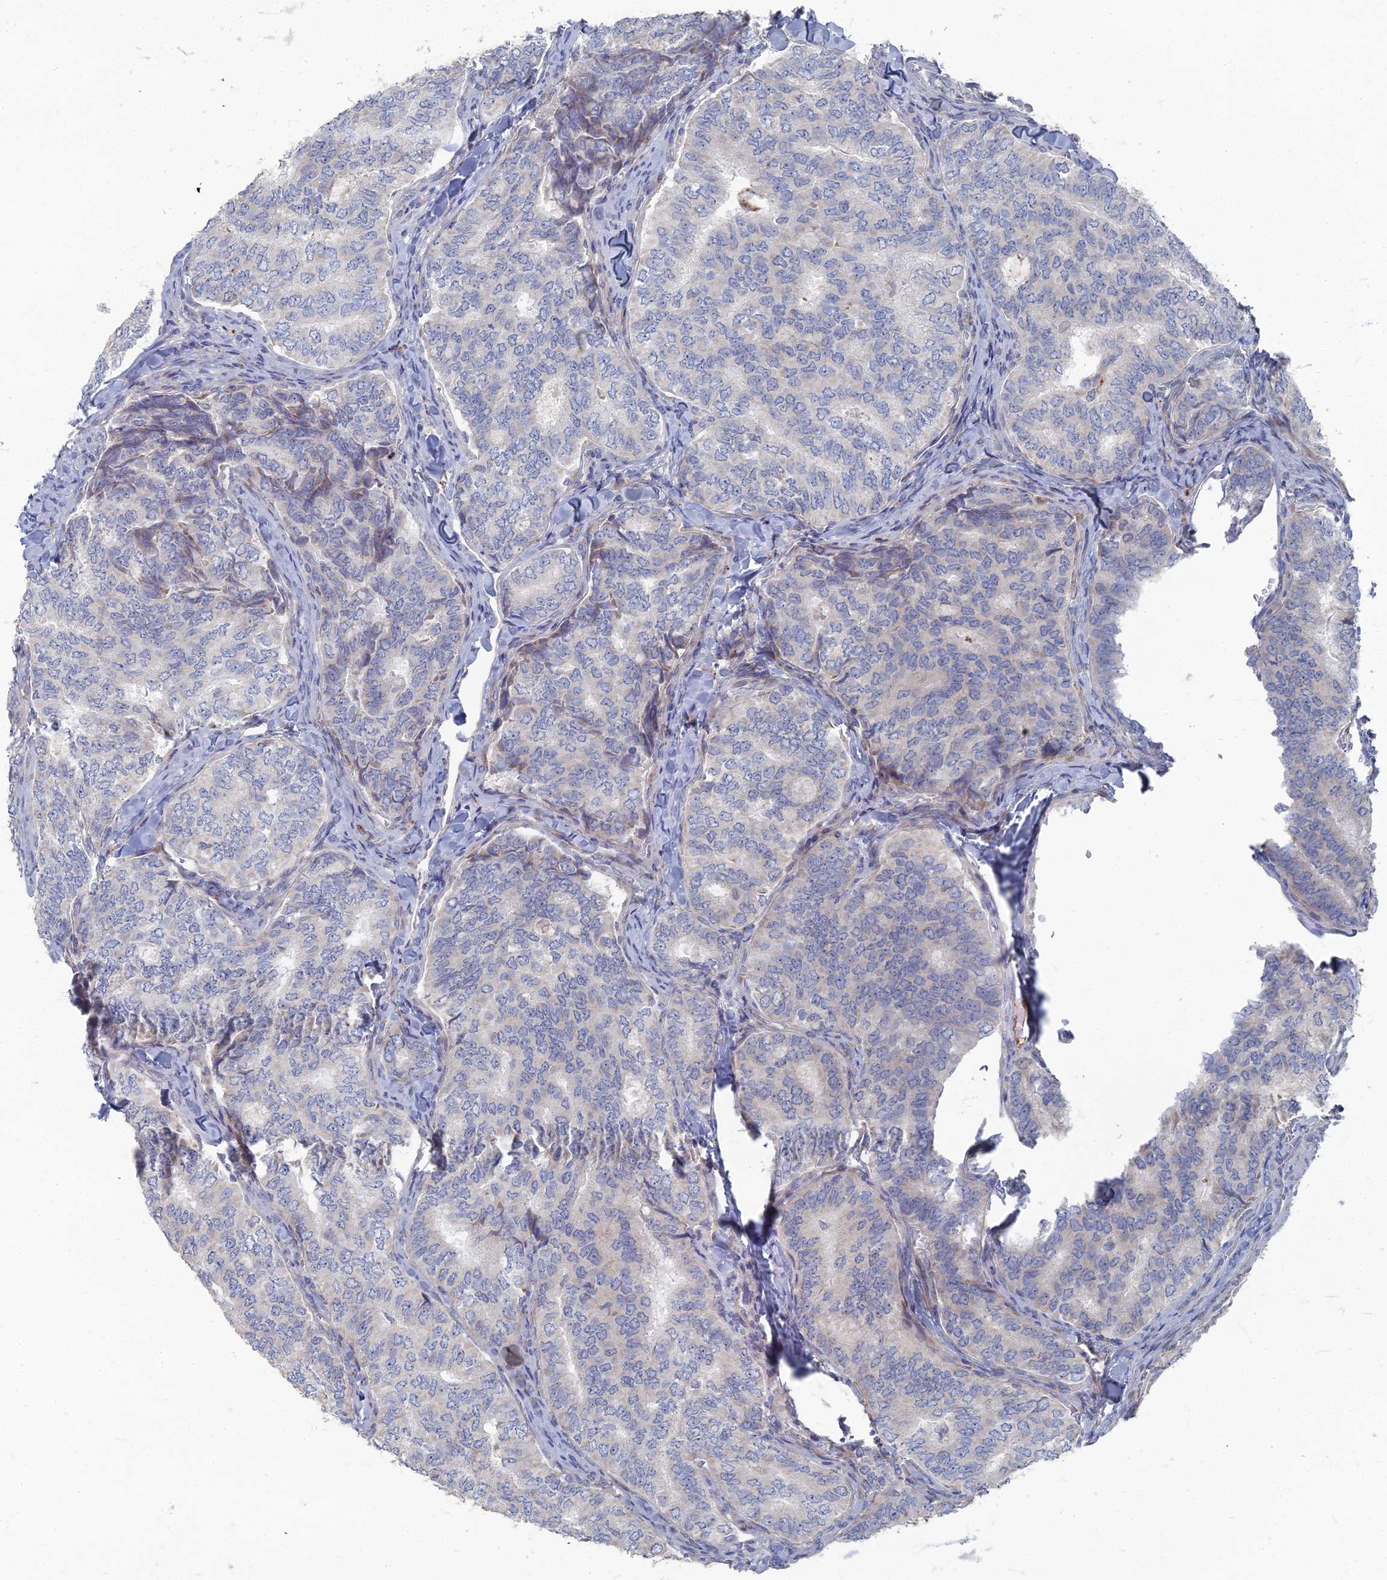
{"staining": {"intensity": "negative", "quantity": "none", "location": "none"}, "tissue": "thyroid cancer", "cell_type": "Tumor cells", "image_type": "cancer", "snomed": [{"axis": "morphology", "description": "Papillary adenocarcinoma, NOS"}, {"axis": "topography", "description": "Thyroid gland"}], "caption": "Tumor cells are negative for protein expression in human thyroid papillary adenocarcinoma.", "gene": "TMEM128", "patient": {"sex": "female", "age": 35}}